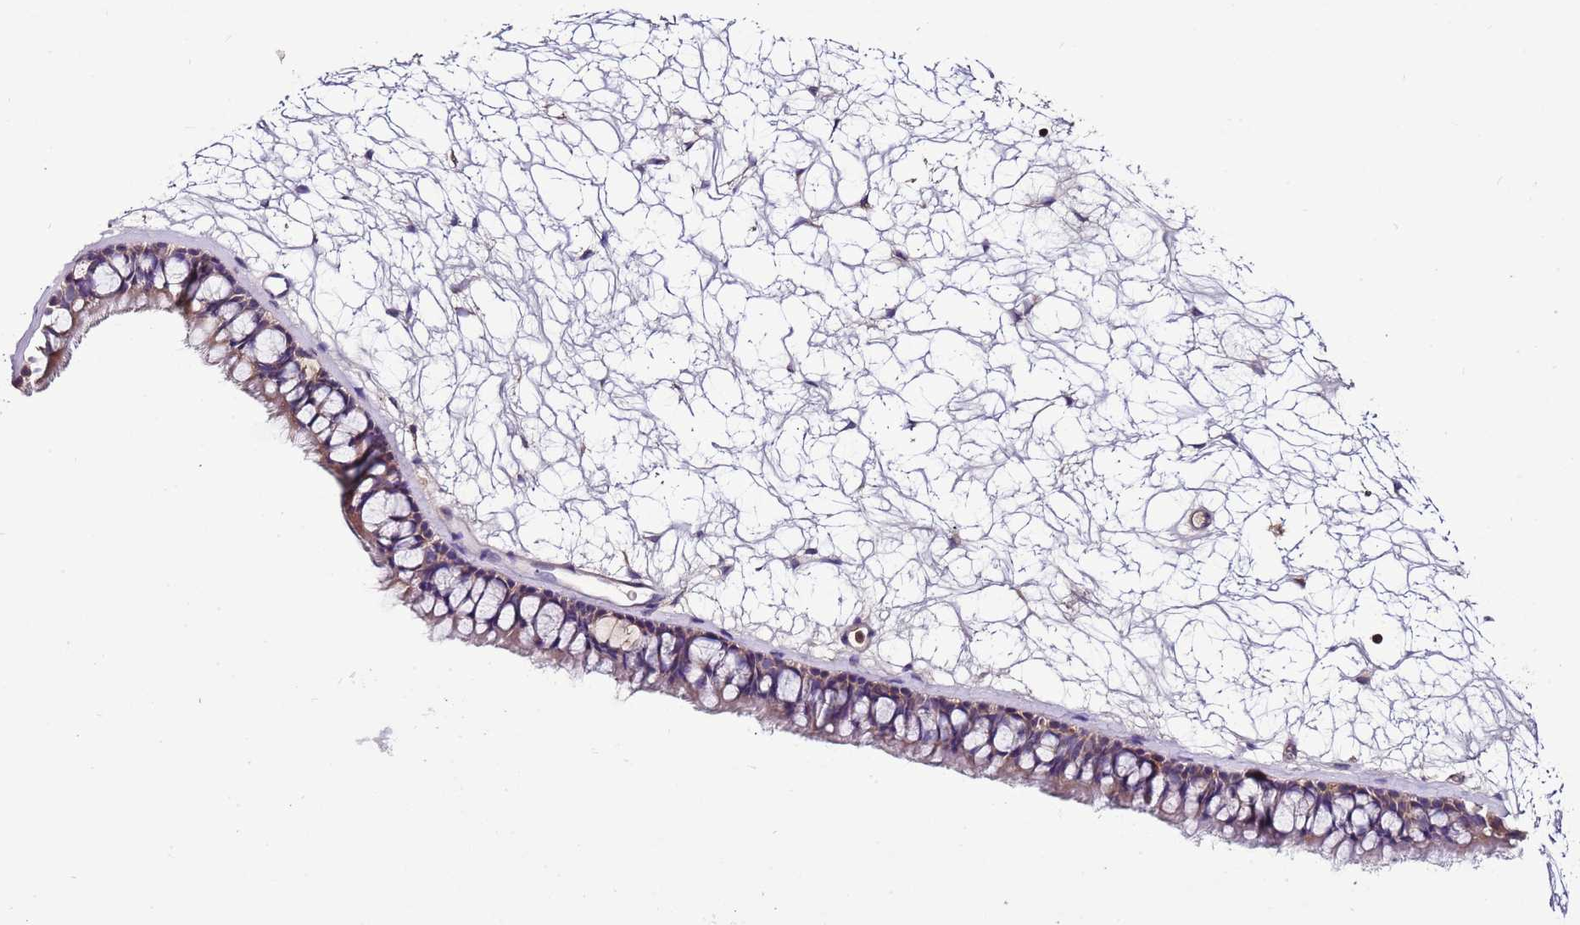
{"staining": {"intensity": "weak", "quantity": ">75%", "location": "cytoplasmic/membranous"}, "tissue": "nasopharynx", "cell_type": "Respiratory epithelial cells", "image_type": "normal", "snomed": [{"axis": "morphology", "description": "Normal tissue, NOS"}, {"axis": "topography", "description": "Nasopharynx"}], "caption": "Immunohistochemistry (DAB (3,3'-diaminobenzidine)) staining of unremarkable nasopharynx exhibits weak cytoplasmic/membranous protein expression in approximately >75% of respiratory epithelial cells. Ihc stains the protein of interest in brown and the nuclei are stained blue.", "gene": "IGIP", "patient": {"sex": "male", "age": 64}}